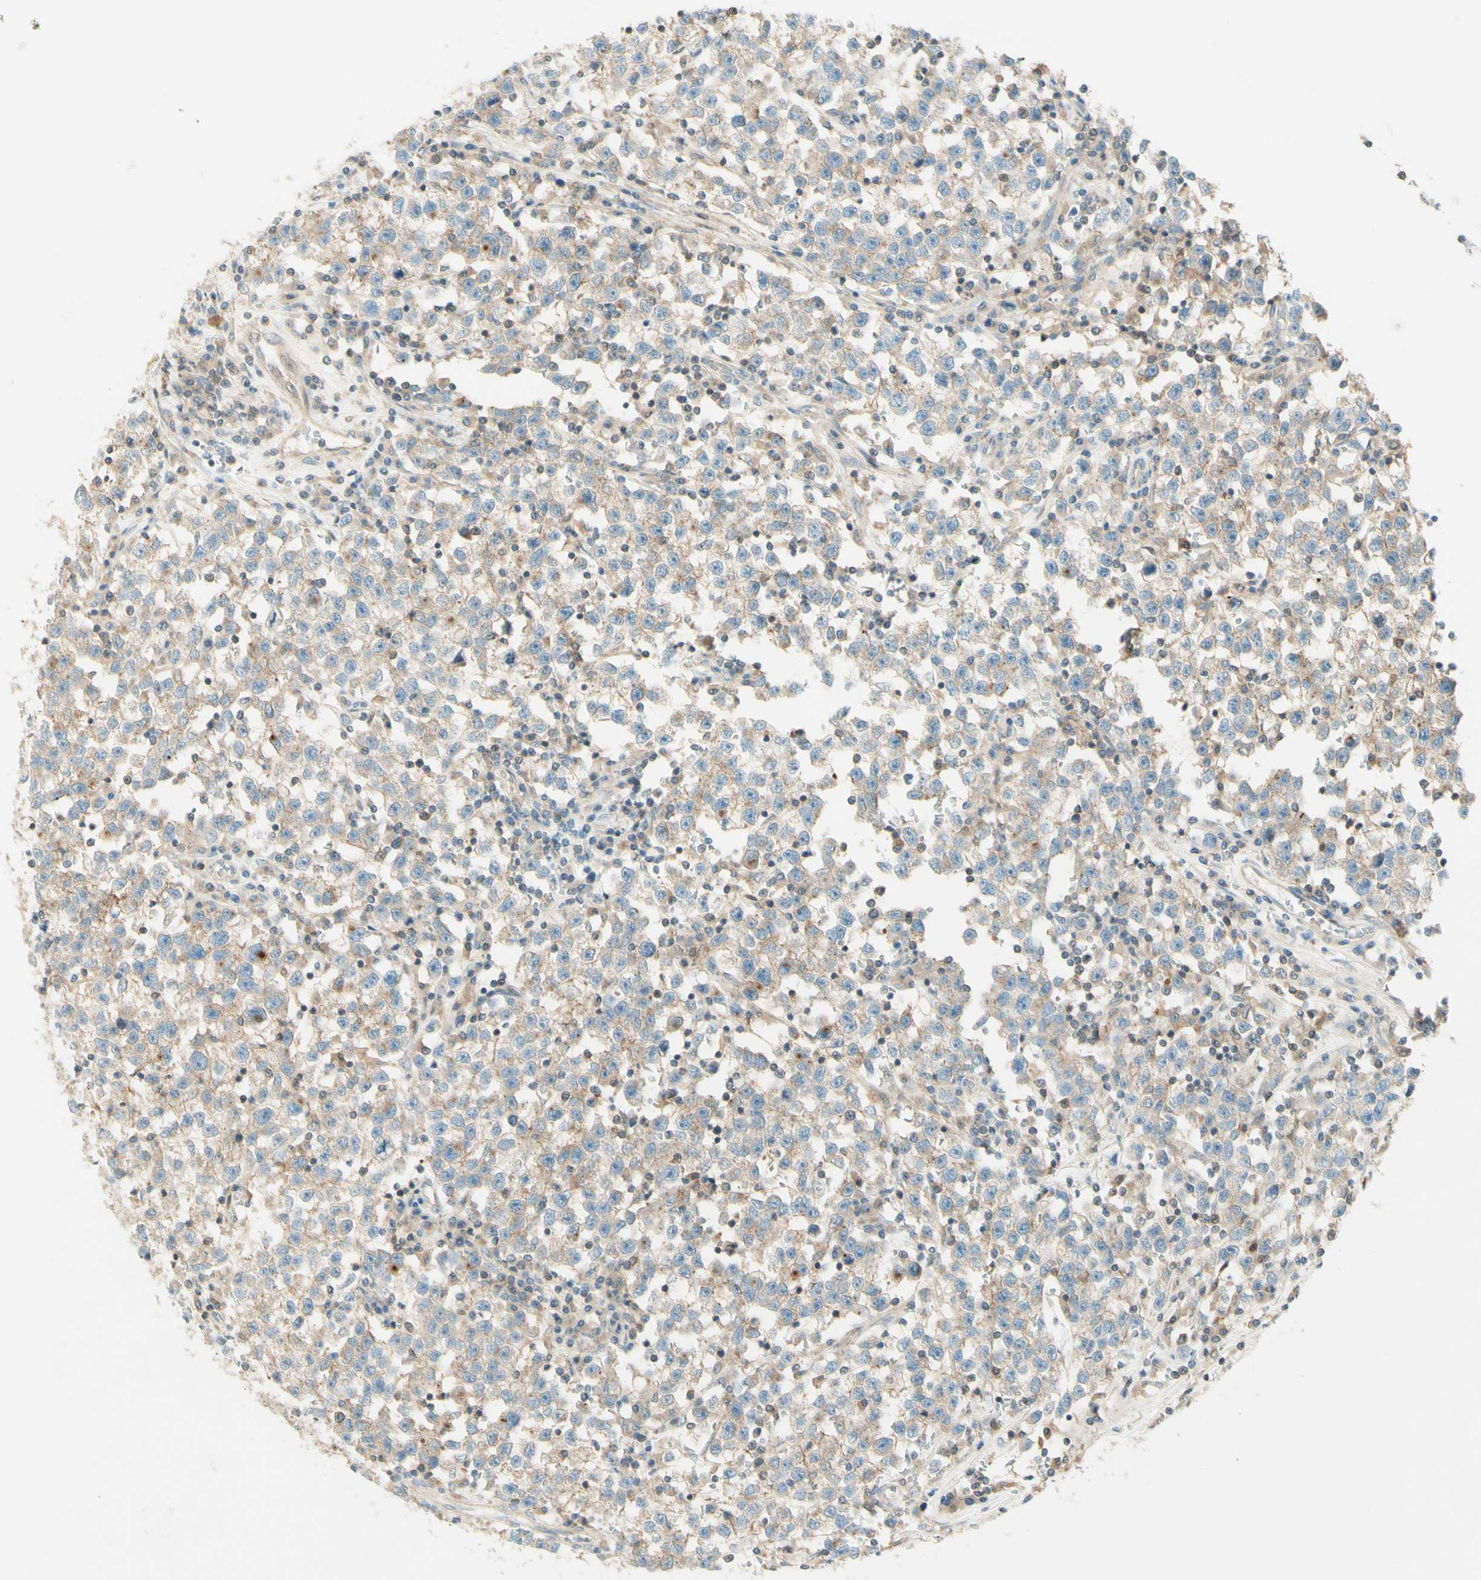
{"staining": {"intensity": "weak", "quantity": ">75%", "location": "cytoplasmic/membranous"}, "tissue": "testis cancer", "cell_type": "Tumor cells", "image_type": "cancer", "snomed": [{"axis": "morphology", "description": "Seminoma, NOS"}, {"axis": "topography", "description": "Testis"}], "caption": "The photomicrograph displays staining of testis seminoma, revealing weak cytoplasmic/membranous protein expression (brown color) within tumor cells.", "gene": "PROM1", "patient": {"sex": "male", "age": 22}}